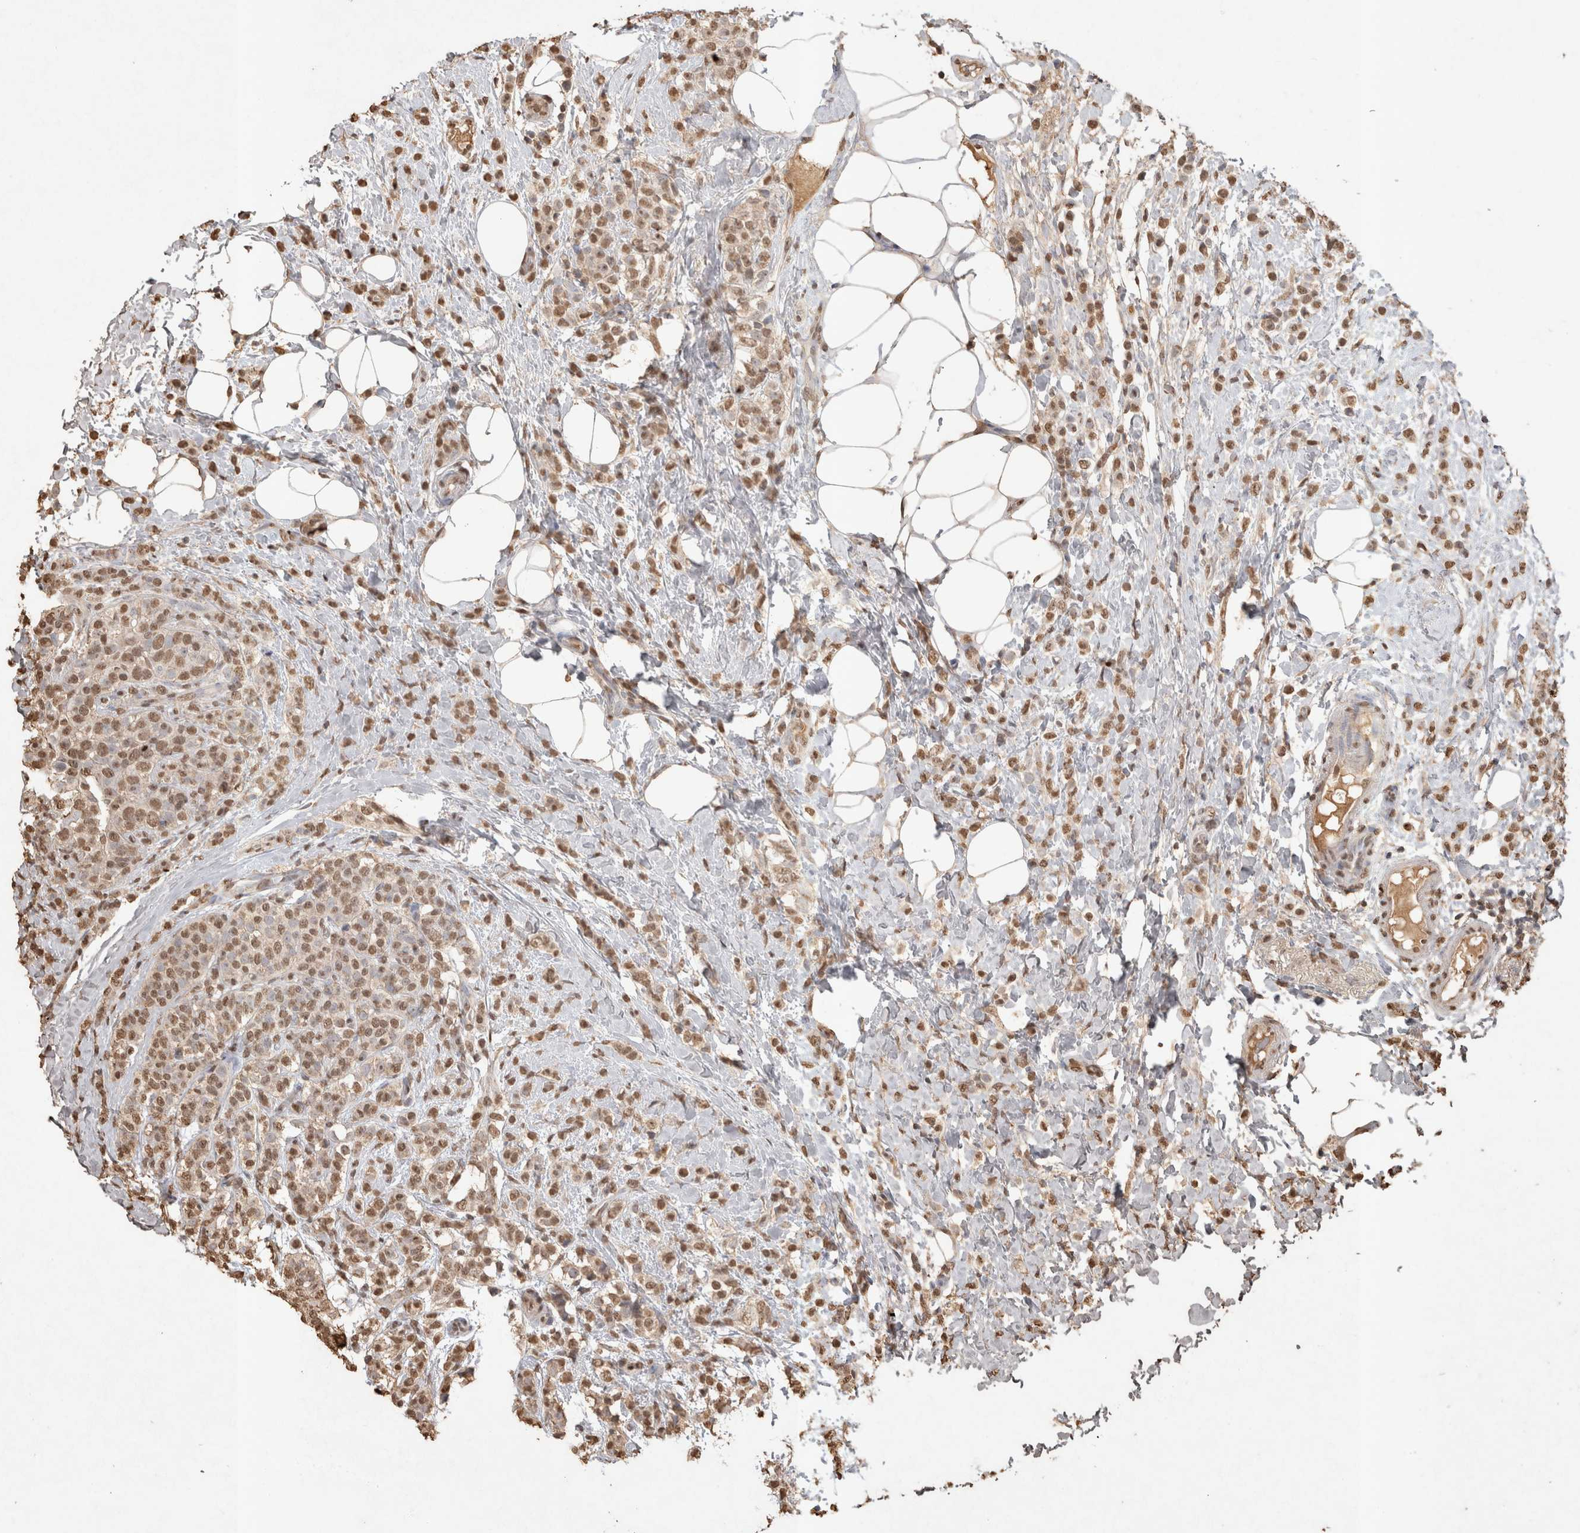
{"staining": {"intensity": "moderate", "quantity": ">75%", "location": "nuclear"}, "tissue": "breast cancer", "cell_type": "Tumor cells", "image_type": "cancer", "snomed": [{"axis": "morphology", "description": "Lobular carcinoma"}, {"axis": "topography", "description": "Breast"}], "caption": "Tumor cells exhibit medium levels of moderate nuclear expression in approximately >75% of cells in human breast cancer (lobular carcinoma). (DAB = brown stain, brightfield microscopy at high magnification).", "gene": "MLX", "patient": {"sex": "female", "age": 50}}